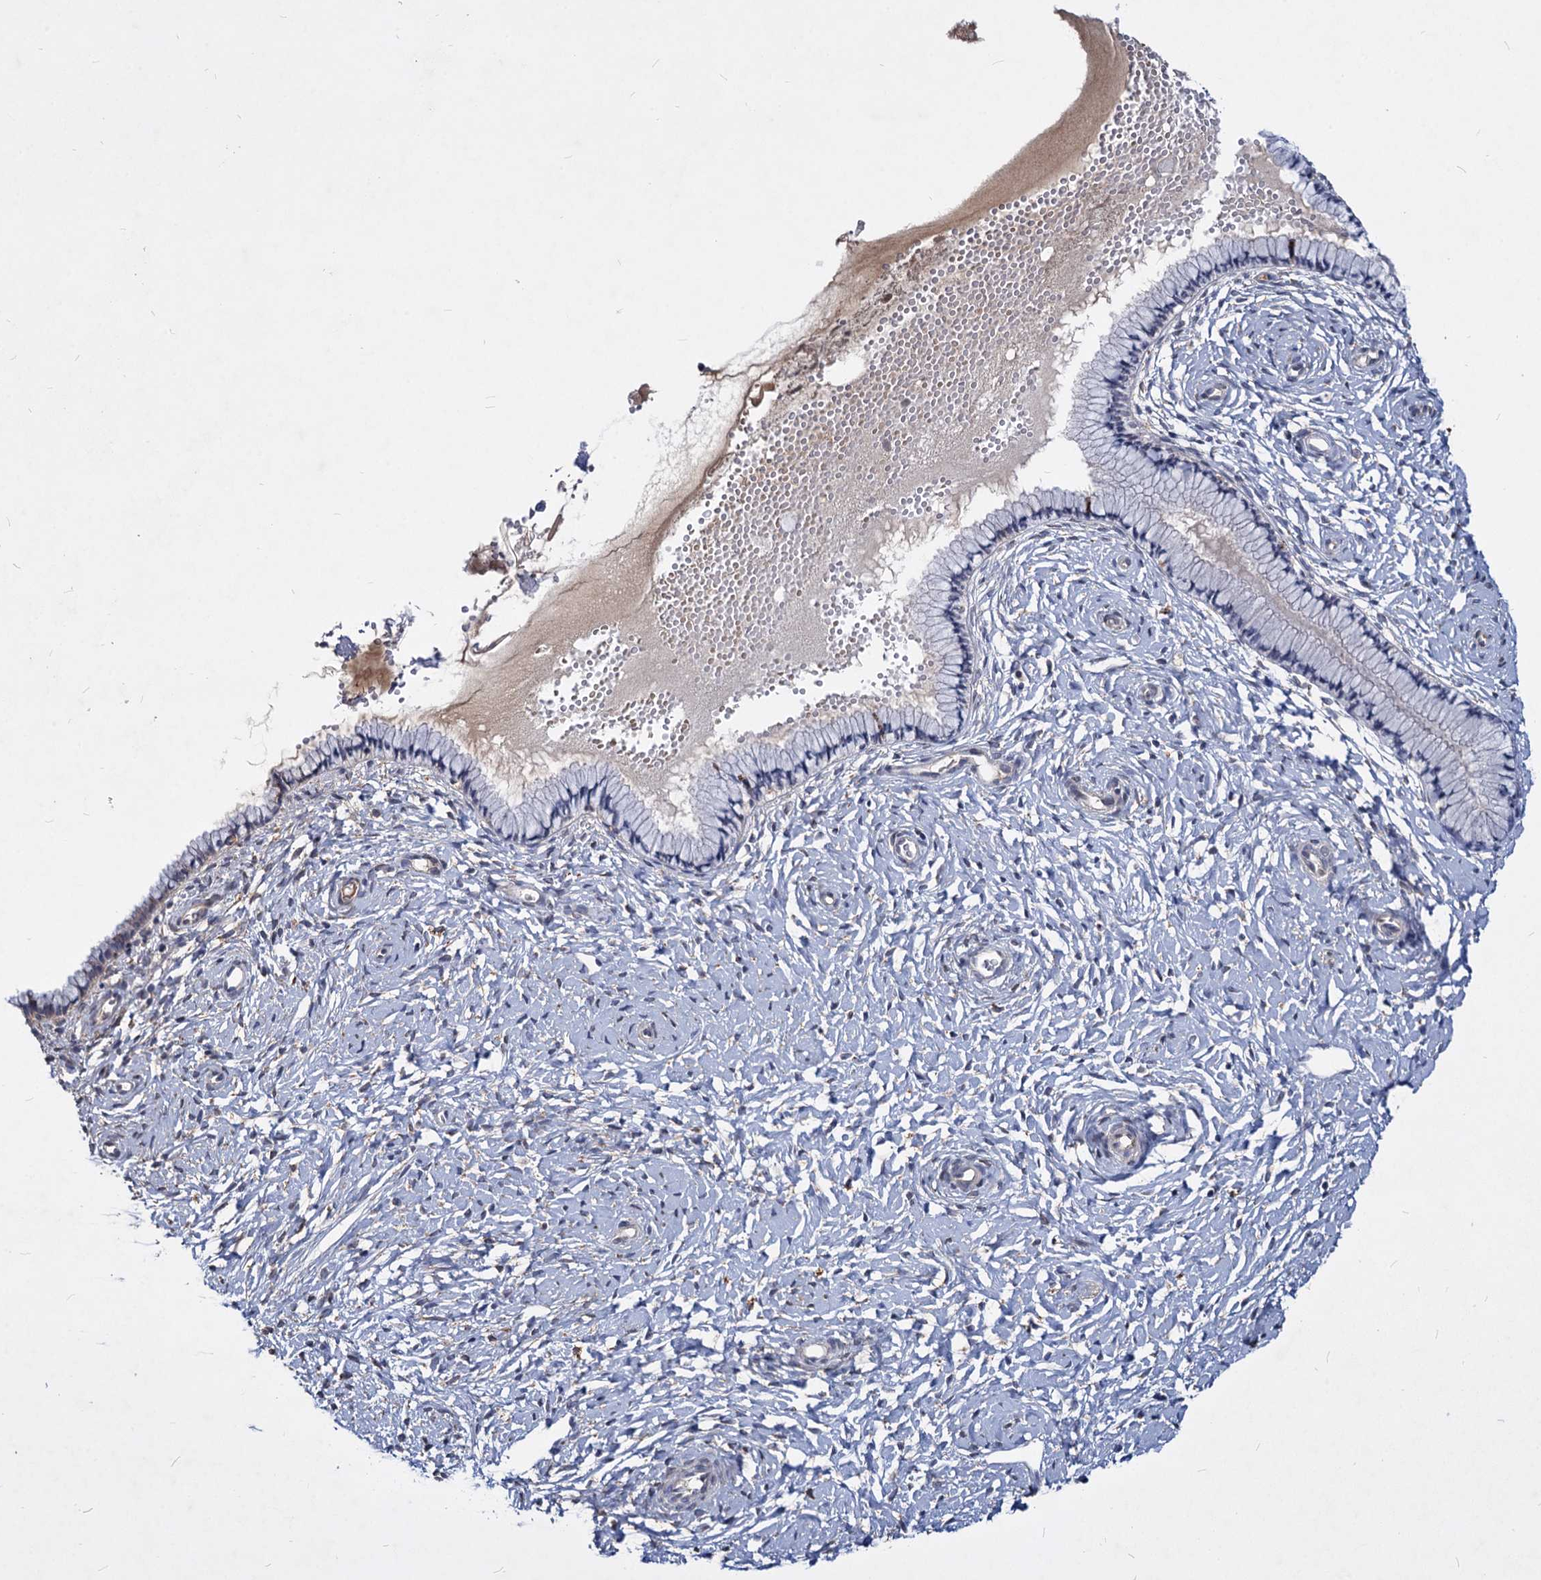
{"staining": {"intensity": "negative", "quantity": "none", "location": "none"}, "tissue": "cervix", "cell_type": "Glandular cells", "image_type": "normal", "snomed": [{"axis": "morphology", "description": "Normal tissue, NOS"}, {"axis": "topography", "description": "Cervix"}], "caption": "This micrograph is of normal cervix stained with immunohistochemistry to label a protein in brown with the nuclei are counter-stained blue. There is no staining in glandular cells.", "gene": "C11orf86", "patient": {"sex": "female", "age": 33}}